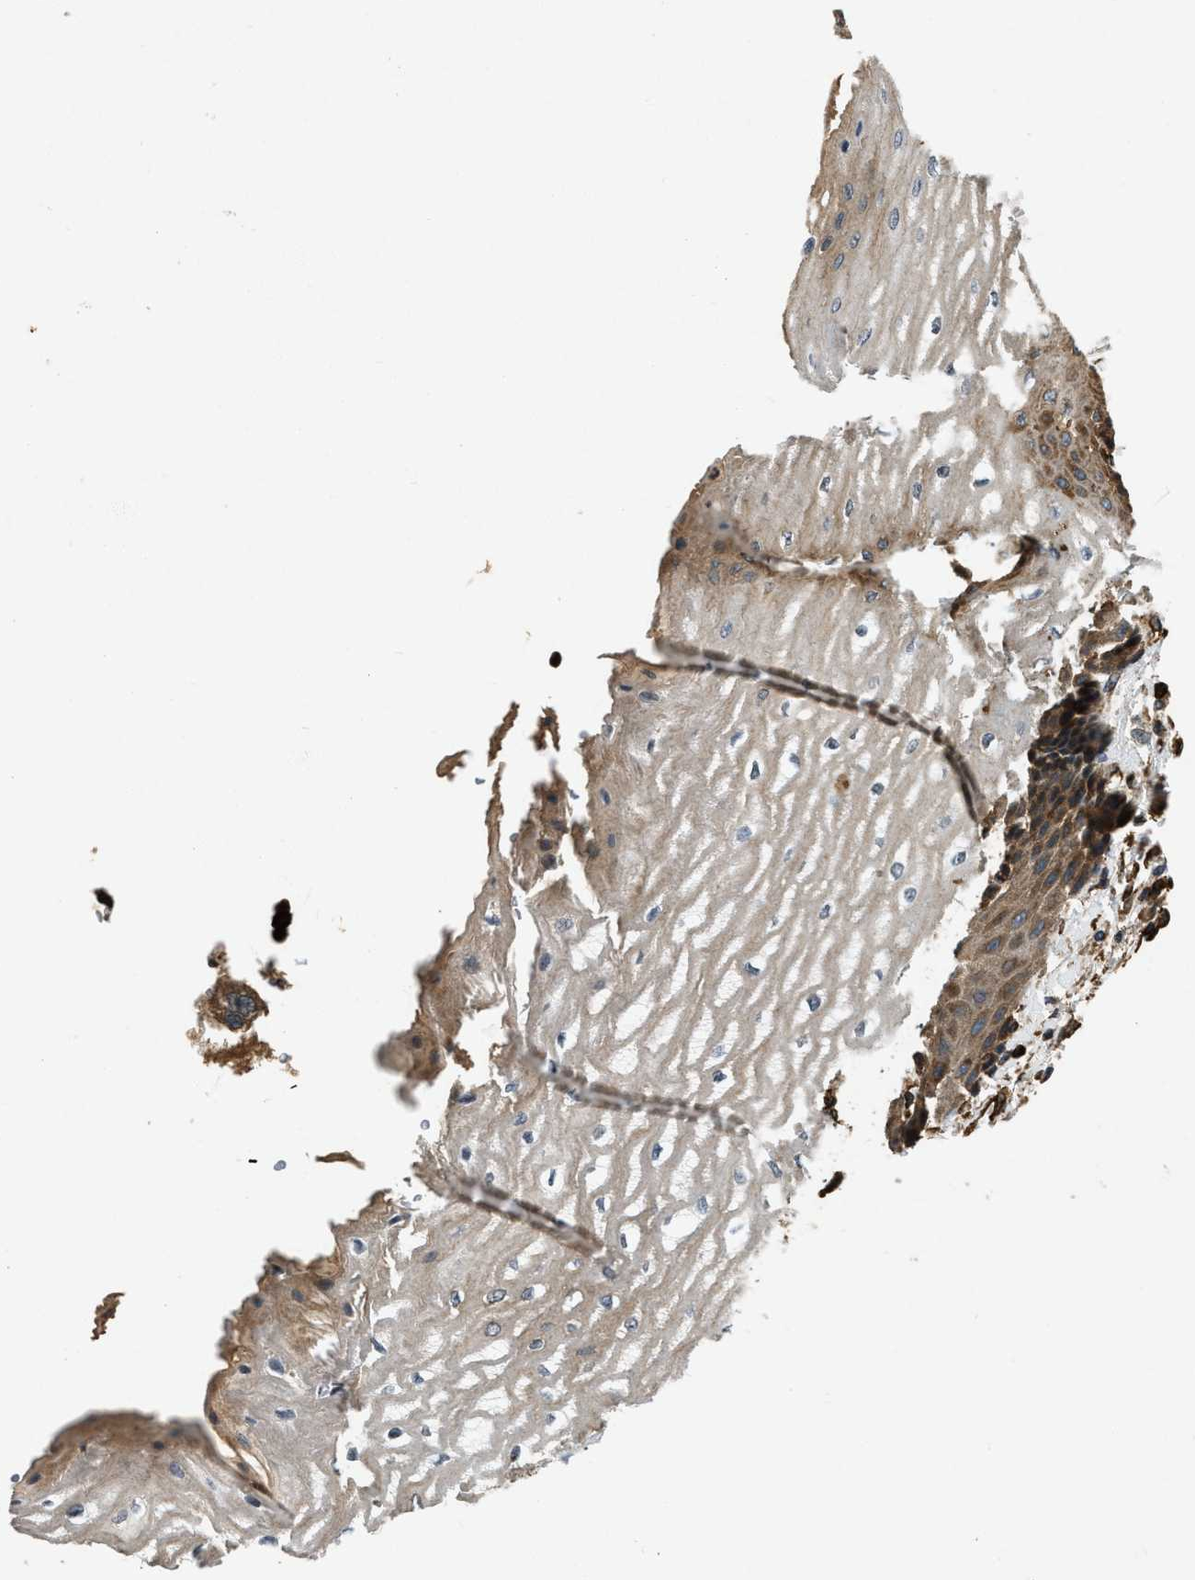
{"staining": {"intensity": "moderate", "quantity": "25%-75%", "location": "cytoplasmic/membranous"}, "tissue": "esophagus", "cell_type": "Squamous epithelial cells", "image_type": "normal", "snomed": [{"axis": "morphology", "description": "Normal tissue, NOS"}, {"axis": "topography", "description": "Esophagus"}], "caption": "Esophagus stained with a brown dye displays moderate cytoplasmic/membranous positive expression in approximately 25%-75% of squamous epithelial cells.", "gene": "YARS1", "patient": {"sex": "male", "age": 54}}